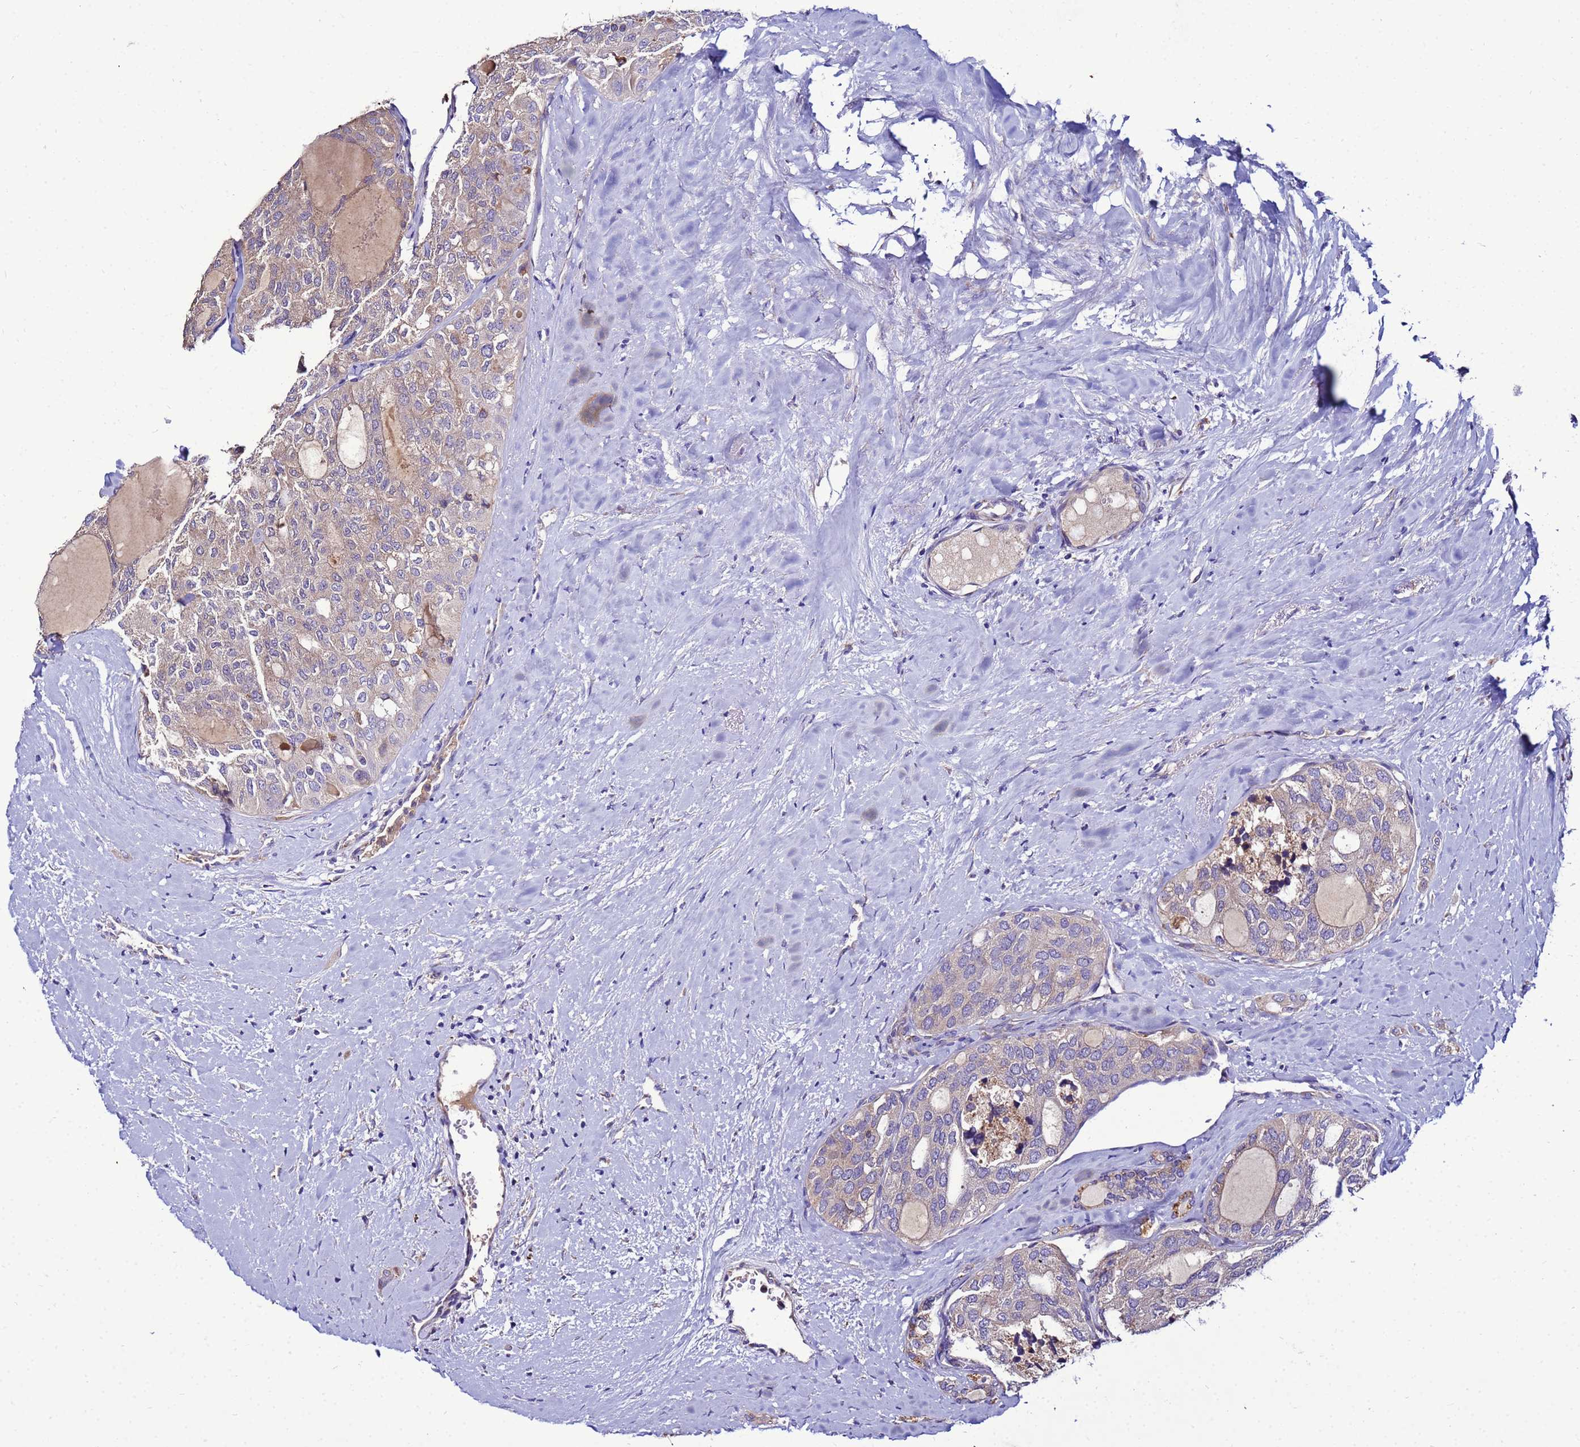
{"staining": {"intensity": "weak", "quantity": "<25%", "location": "cytoplasmic/membranous"}, "tissue": "thyroid cancer", "cell_type": "Tumor cells", "image_type": "cancer", "snomed": [{"axis": "morphology", "description": "Follicular adenoma carcinoma, NOS"}, {"axis": "topography", "description": "Thyroid gland"}], "caption": "Immunohistochemistry image of human follicular adenoma carcinoma (thyroid) stained for a protein (brown), which reveals no positivity in tumor cells. (Brightfield microscopy of DAB (3,3'-diaminobenzidine) immunohistochemistry (IHC) at high magnification).", "gene": "ANTKMT", "patient": {"sex": "male", "age": 75}}